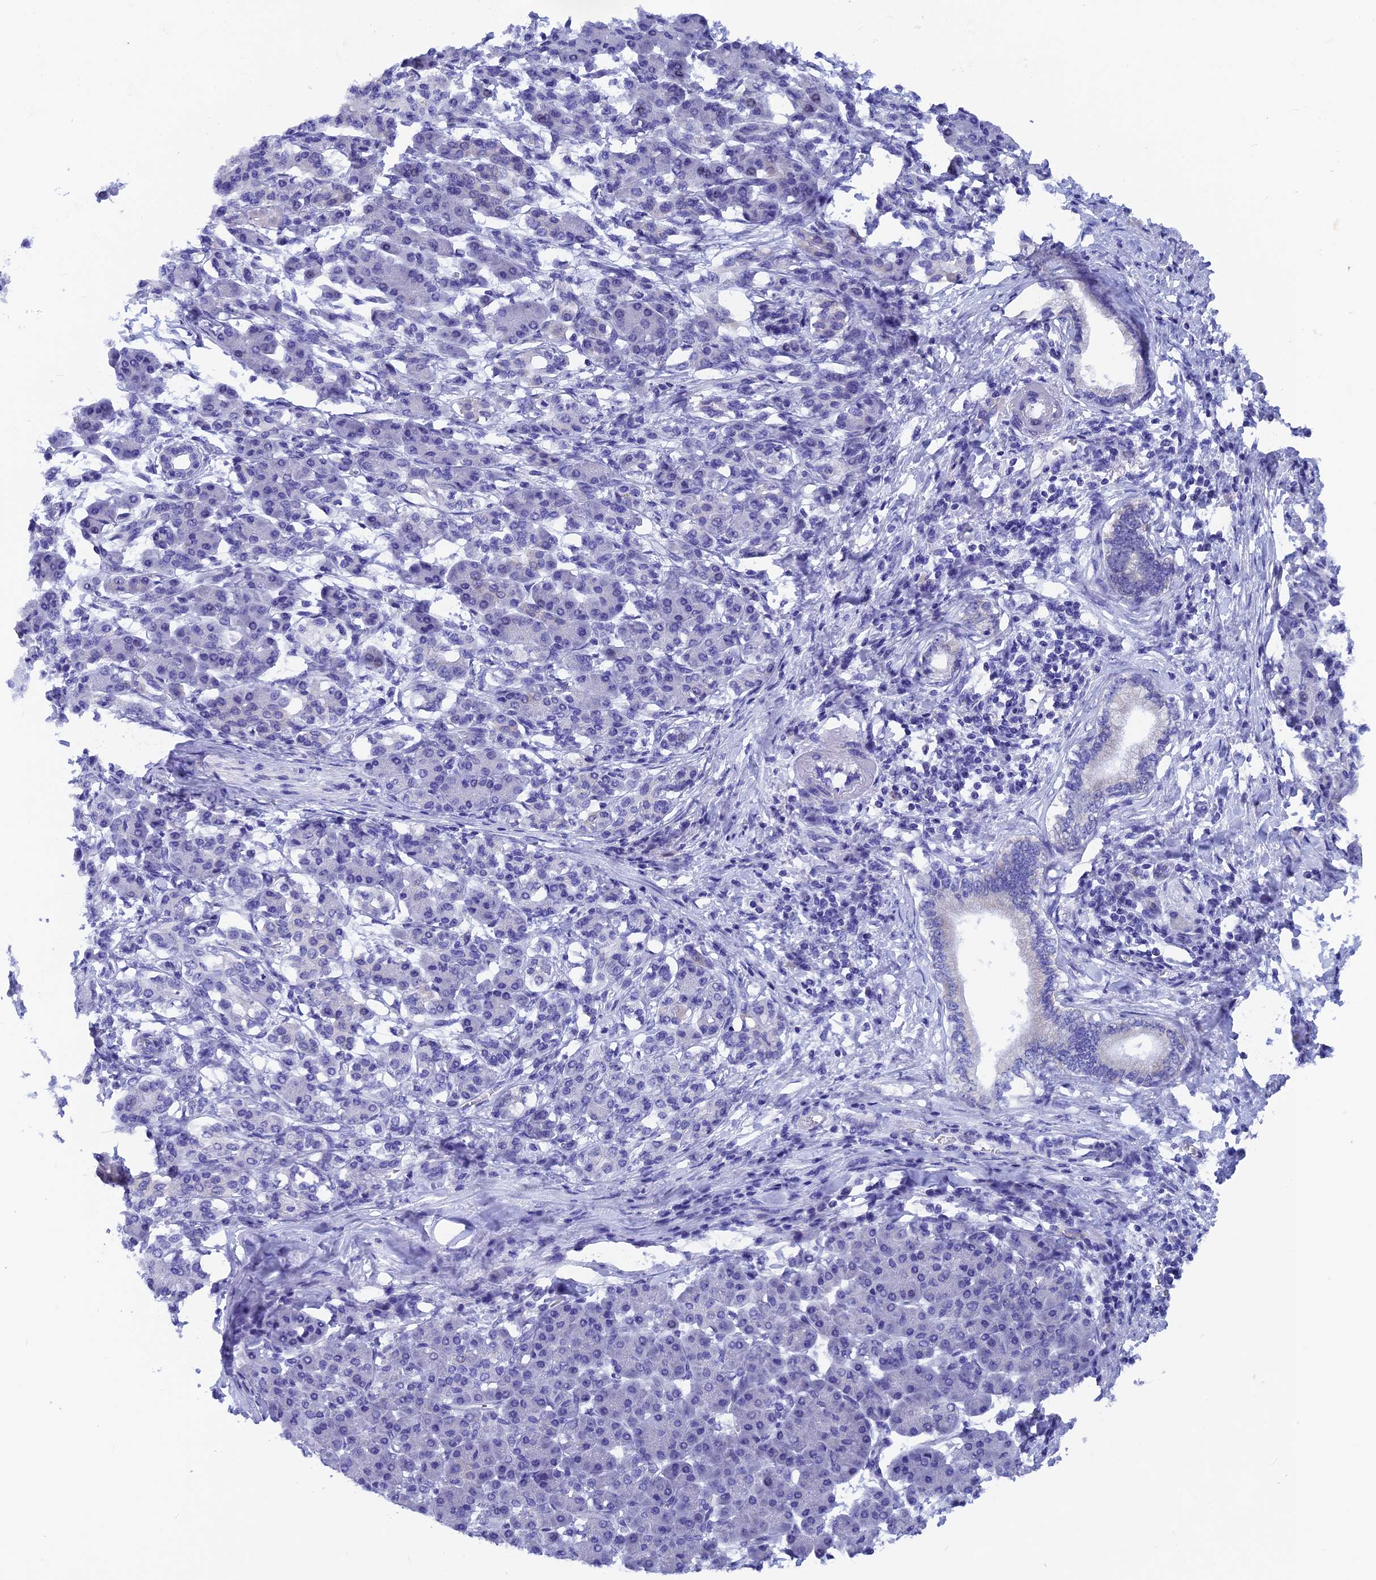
{"staining": {"intensity": "negative", "quantity": "none", "location": "none"}, "tissue": "pancreatic cancer", "cell_type": "Tumor cells", "image_type": "cancer", "snomed": [{"axis": "morphology", "description": "Adenocarcinoma, NOS"}, {"axis": "topography", "description": "Pancreas"}], "caption": "A histopathology image of human pancreatic cancer is negative for staining in tumor cells. (Brightfield microscopy of DAB immunohistochemistry at high magnification).", "gene": "AK4", "patient": {"sex": "female", "age": 55}}